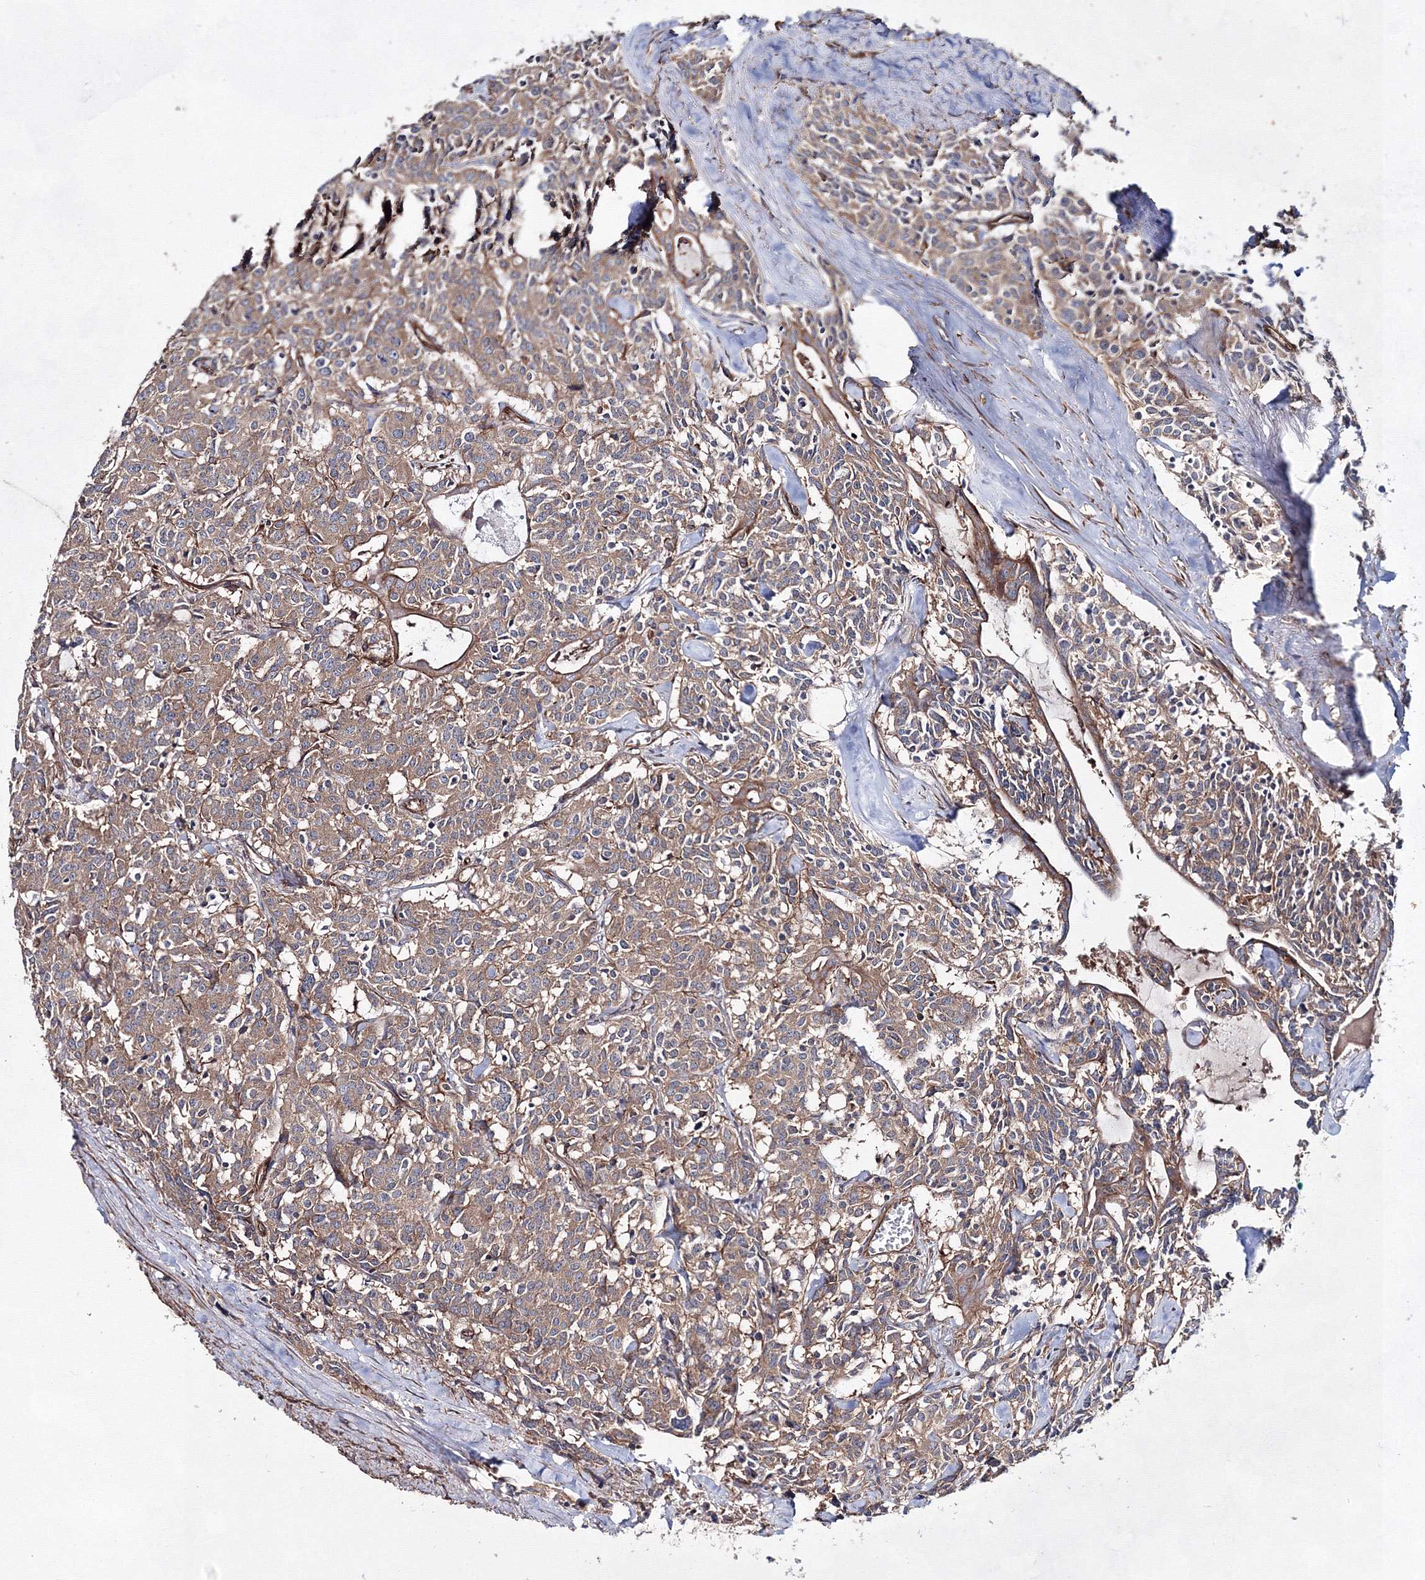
{"staining": {"intensity": "moderate", "quantity": ">75%", "location": "cytoplasmic/membranous"}, "tissue": "carcinoid", "cell_type": "Tumor cells", "image_type": "cancer", "snomed": [{"axis": "morphology", "description": "Carcinoid, malignant, NOS"}, {"axis": "topography", "description": "Lung"}], "caption": "A photomicrograph showing moderate cytoplasmic/membranous expression in about >75% of tumor cells in carcinoid (malignant), as visualized by brown immunohistochemical staining.", "gene": "EXOC6", "patient": {"sex": "female", "age": 46}}